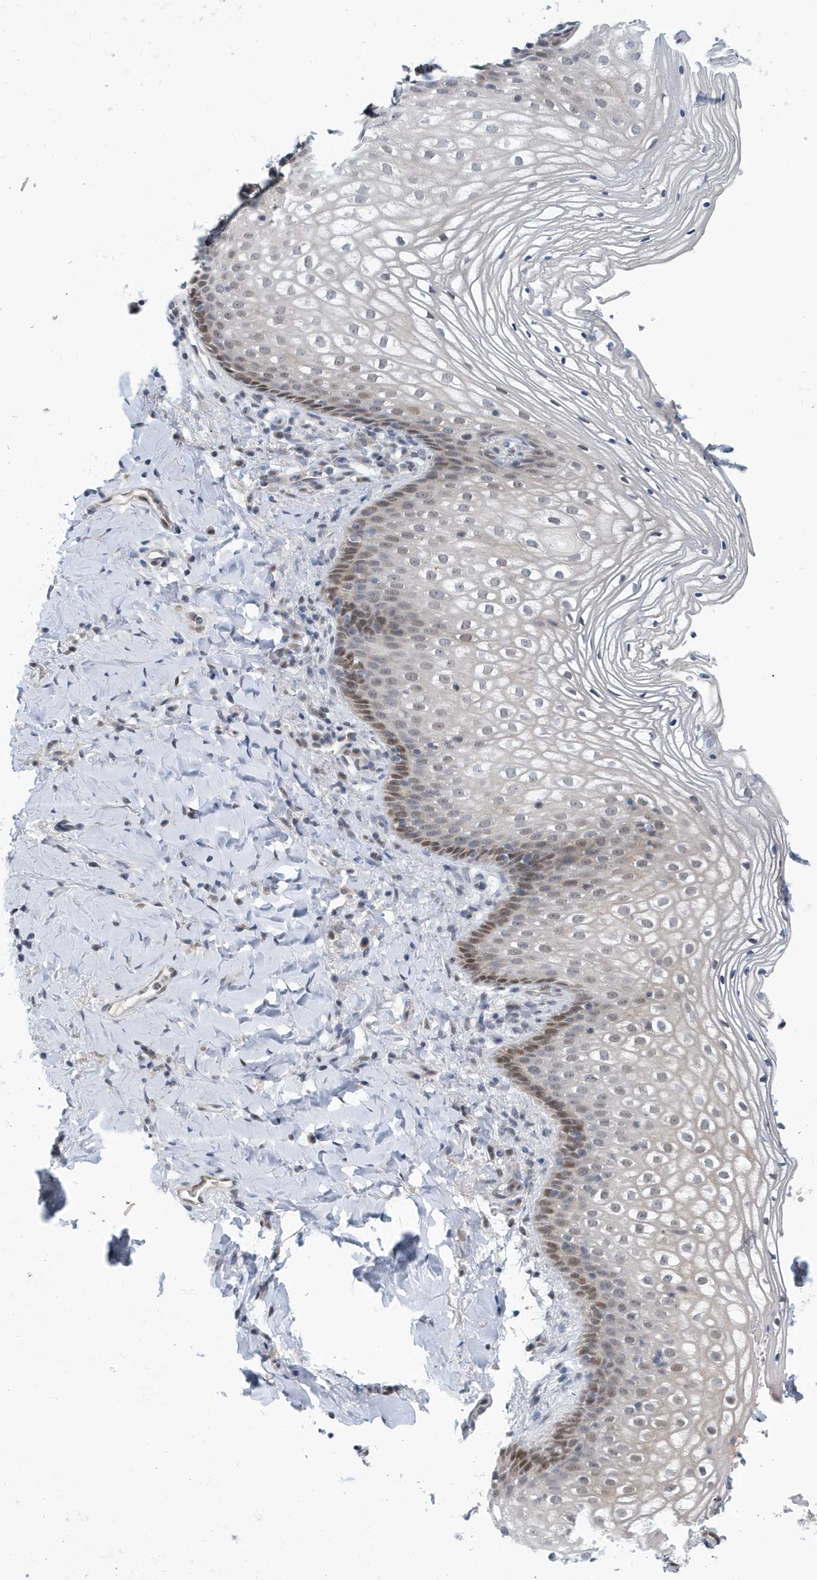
{"staining": {"intensity": "moderate", "quantity": ">75%", "location": "nuclear"}, "tissue": "vagina", "cell_type": "Squamous epithelial cells", "image_type": "normal", "snomed": [{"axis": "morphology", "description": "Normal tissue, NOS"}, {"axis": "topography", "description": "Vagina"}], "caption": "Immunohistochemistry (DAB (3,3'-diaminobenzidine)) staining of unremarkable human vagina shows moderate nuclear protein staining in about >75% of squamous epithelial cells.", "gene": "KIF15", "patient": {"sex": "female", "age": 60}}